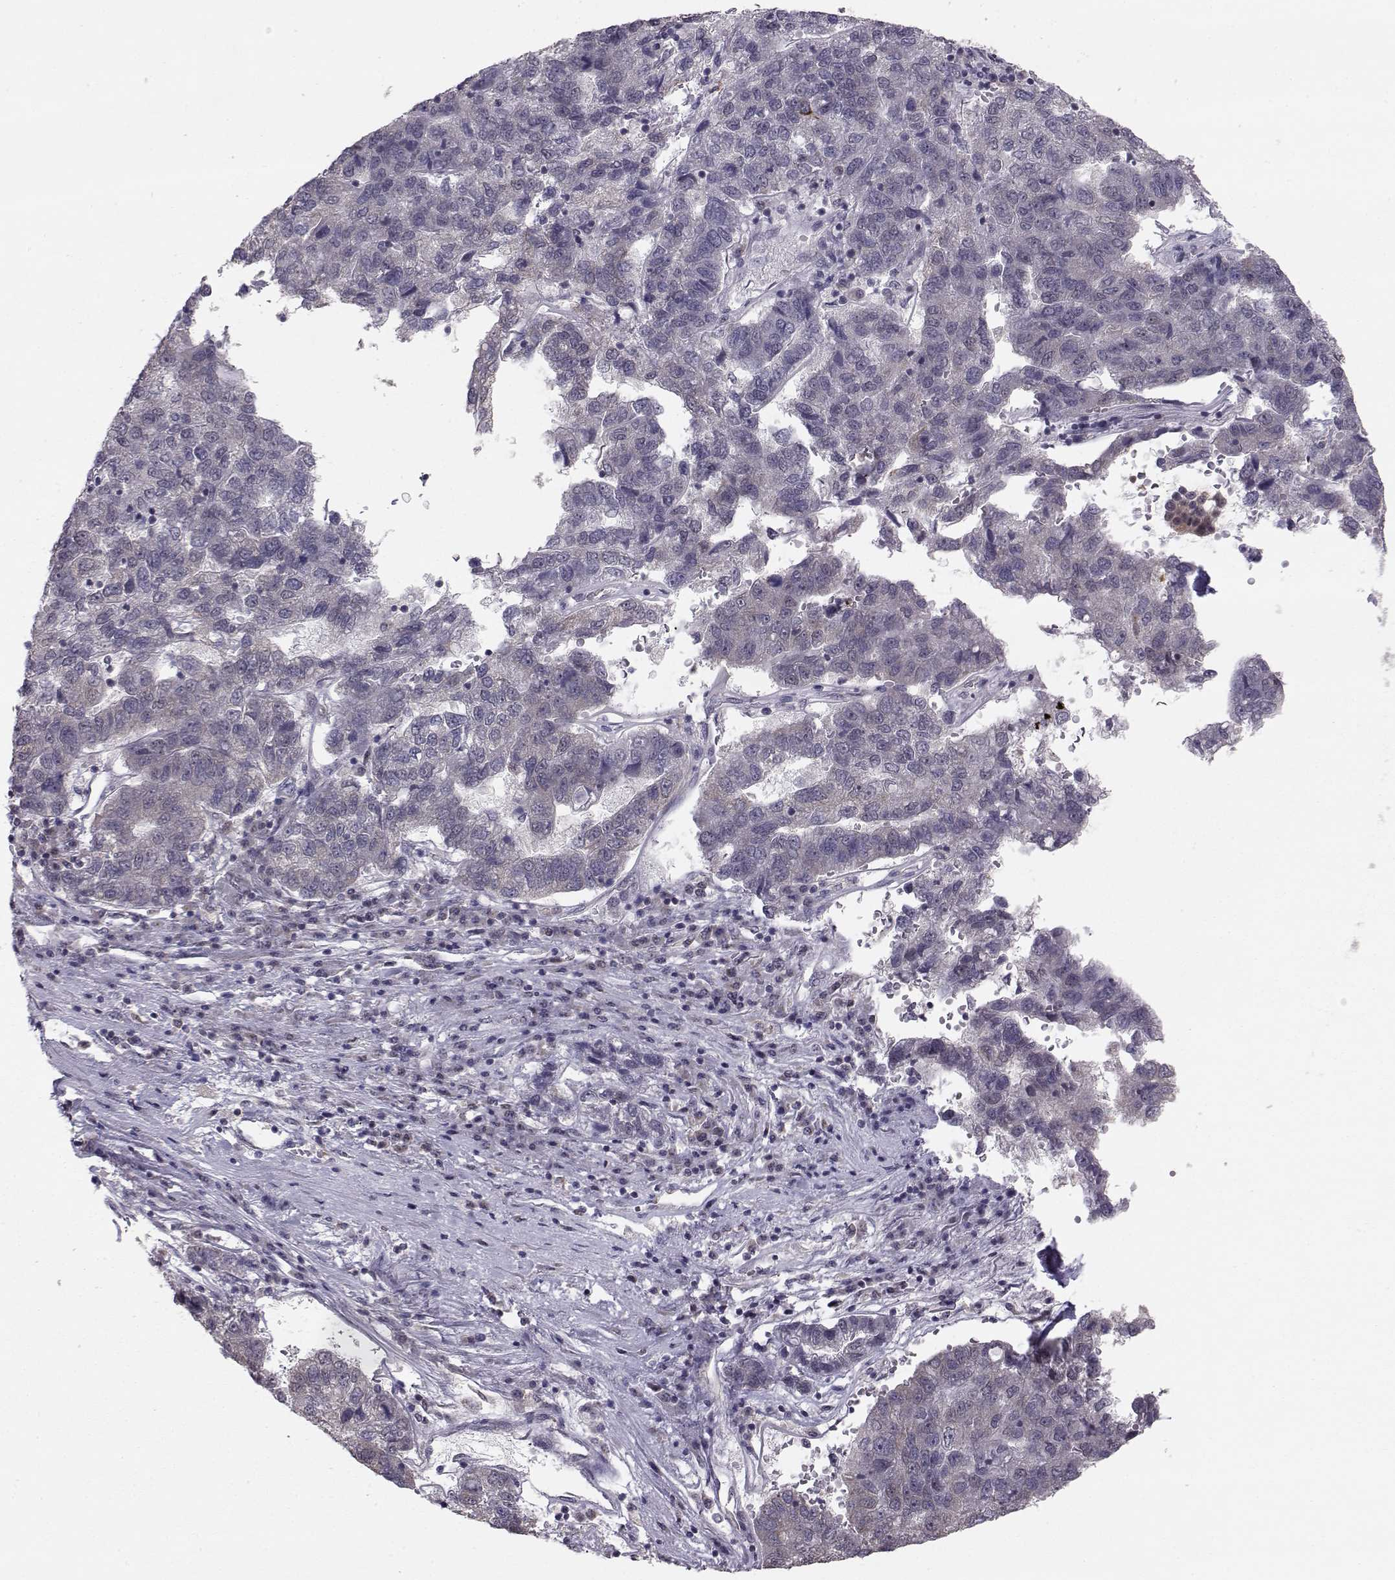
{"staining": {"intensity": "negative", "quantity": "none", "location": "none"}, "tissue": "pancreatic cancer", "cell_type": "Tumor cells", "image_type": "cancer", "snomed": [{"axis": "morphology", "description": "Adenocarcinoma, NOS"}, {"axis": "topography", "description": "Pancreas"}], "caption": "A photomicrograph of pancreatic cancer stained for a protein shows no brown staining in tumor cells.", "gene": "KIF13B", "patient": {"sex": "female", "age": 61}}